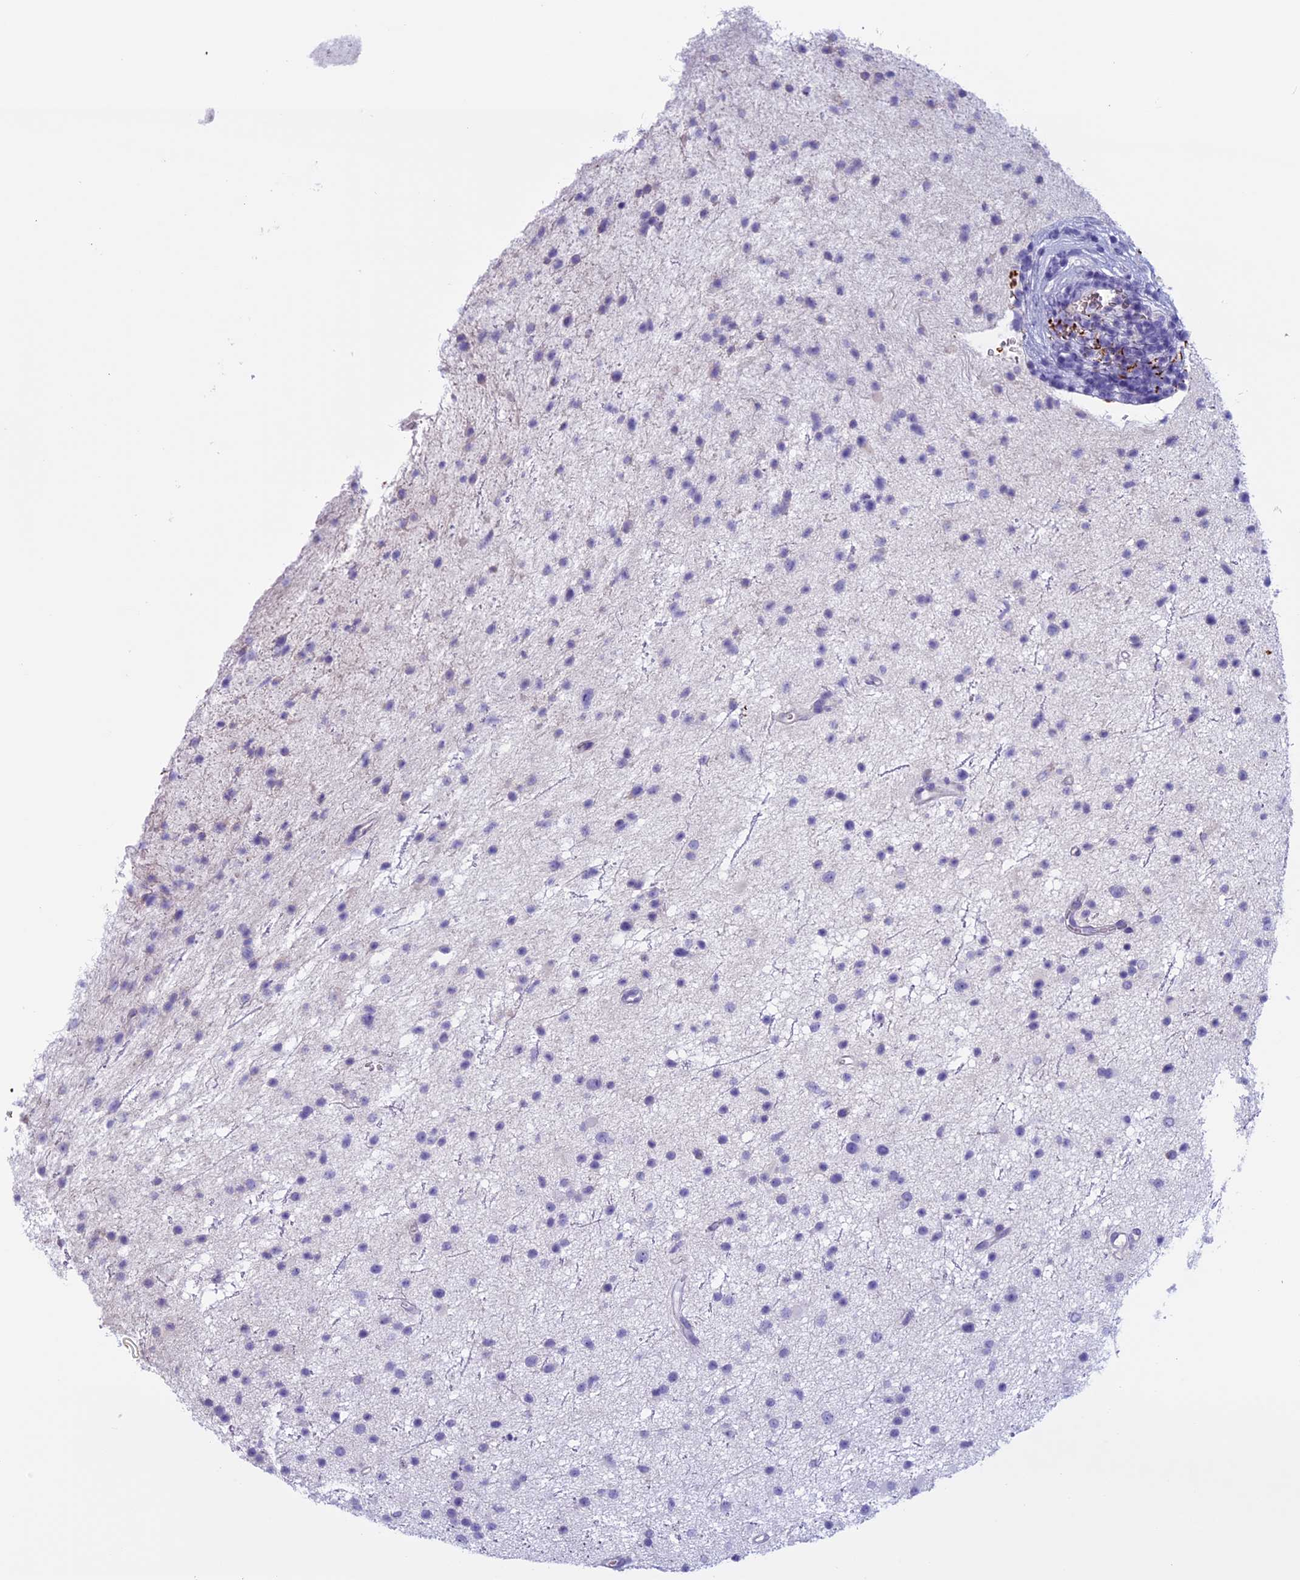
{"staining": {"intensity": "negative", "quantity": "none", "location": "none"}, "tissue": "glioma", "cell_type": "Tumor cells", "image_type": "cancer", "snomed": [{"axis": "morphology", "description": "Glioma, malignant, Low grade"}, {"axis": "topography", "description": "Cerebral cortex"}], "caption": "Immunohistochemistry of malignant low-grade glioma displays no expression in tumor cells.", "gene": "ANGPTL2", "patient": {"sex": "female", "age": 39}}